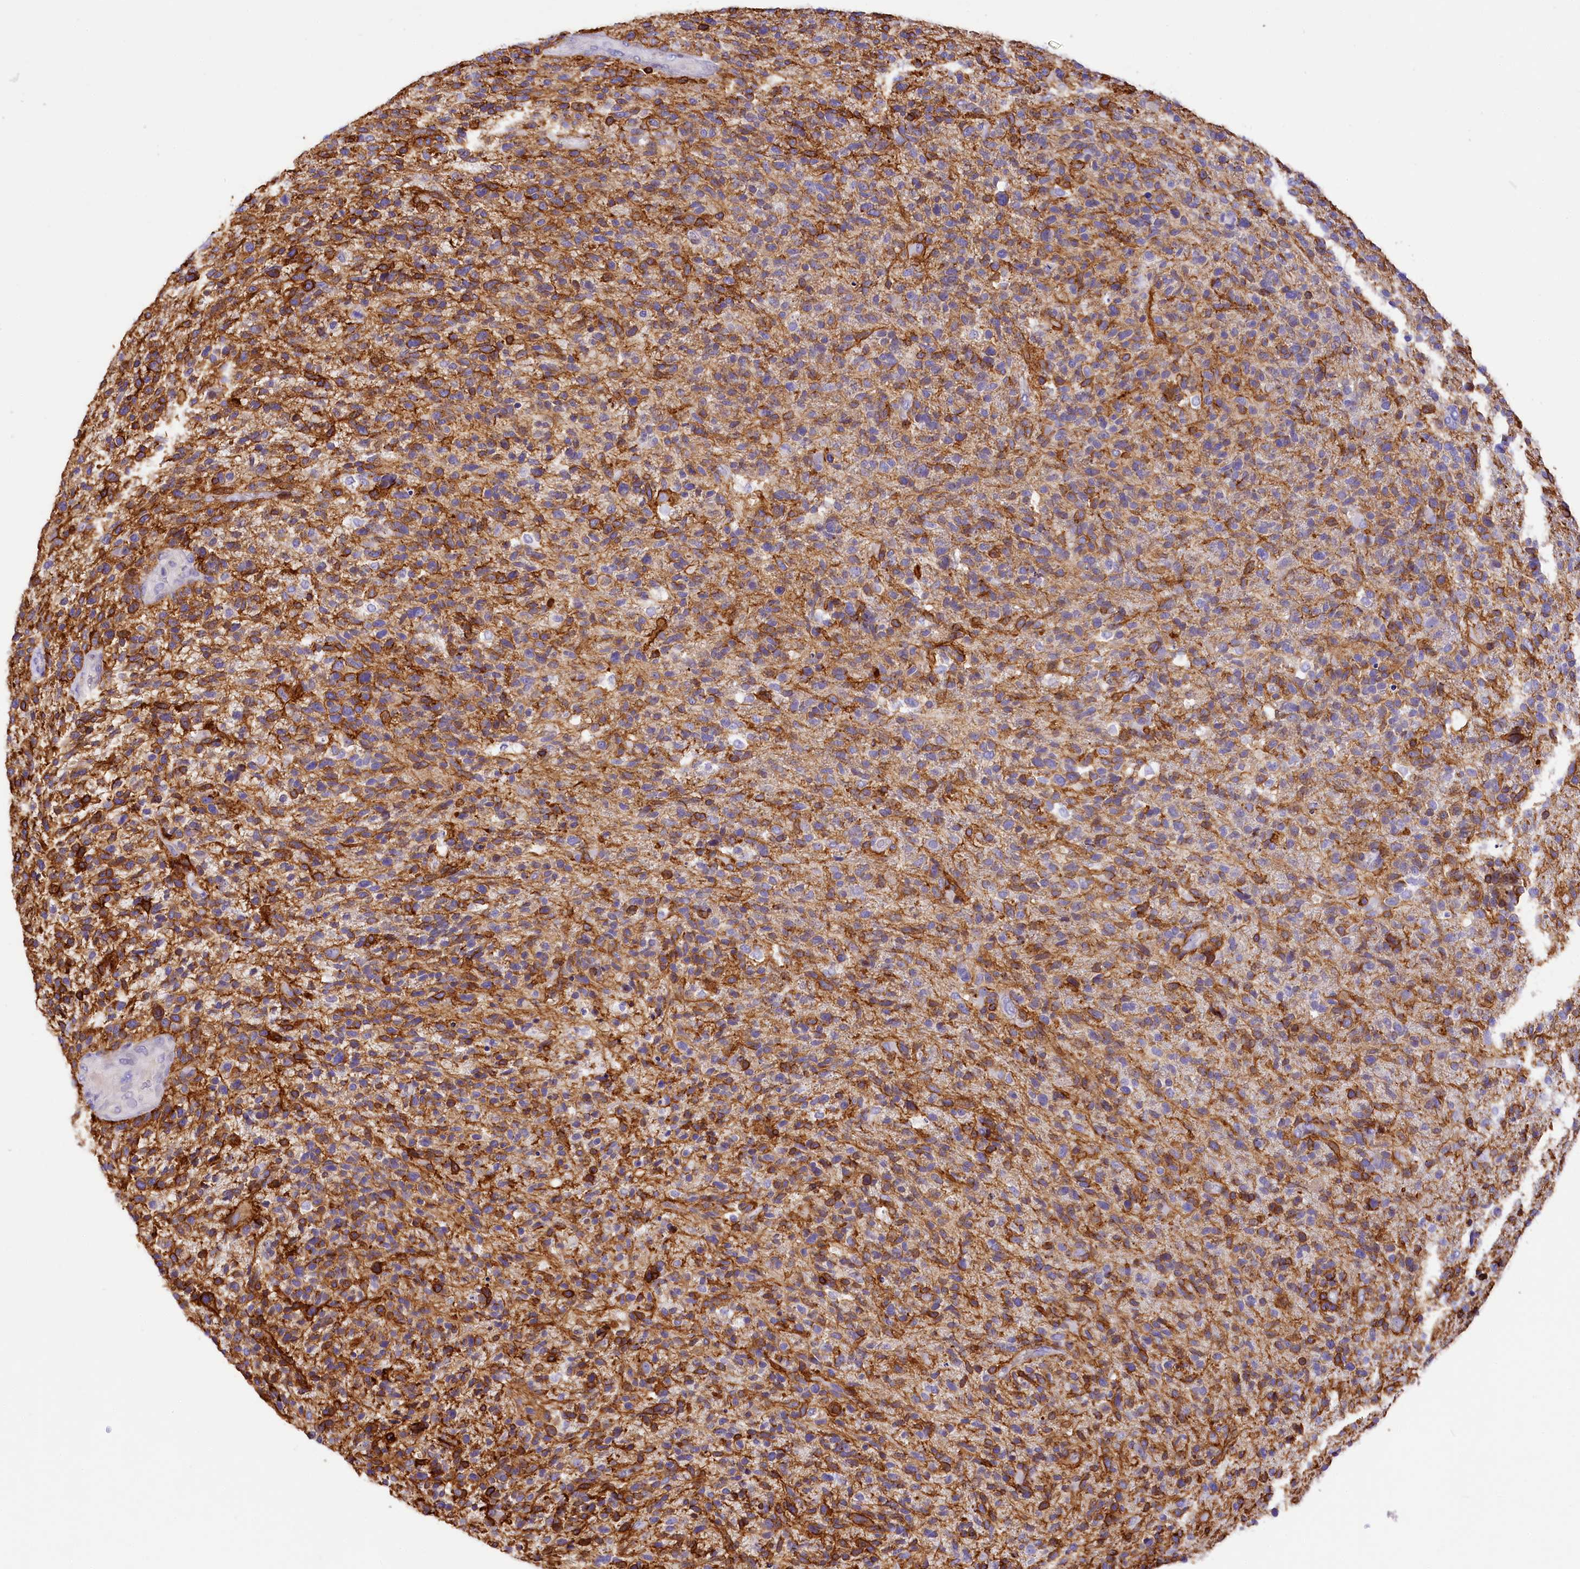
{"staining": {"intensity": "moderate", "quantity": "<25%", "location": "cytoplasmic/membranous"}, "tissue": "glioma", "cell_type": "Tumor cells", "image_type": "cancer", "snomed": [{"axis": "morphology", "description": "Glioma, malignant, High grade"}, {"axis": "topography", "description": "Brain"}], "caption": "Glioma stained with DAB IHC exhibits low levels of moderate cytoplasmic/membranous staining in about <25% of tumor cells.", "gene": "PPIP5K2", "patient": {"sex": "male", "age": 72}}